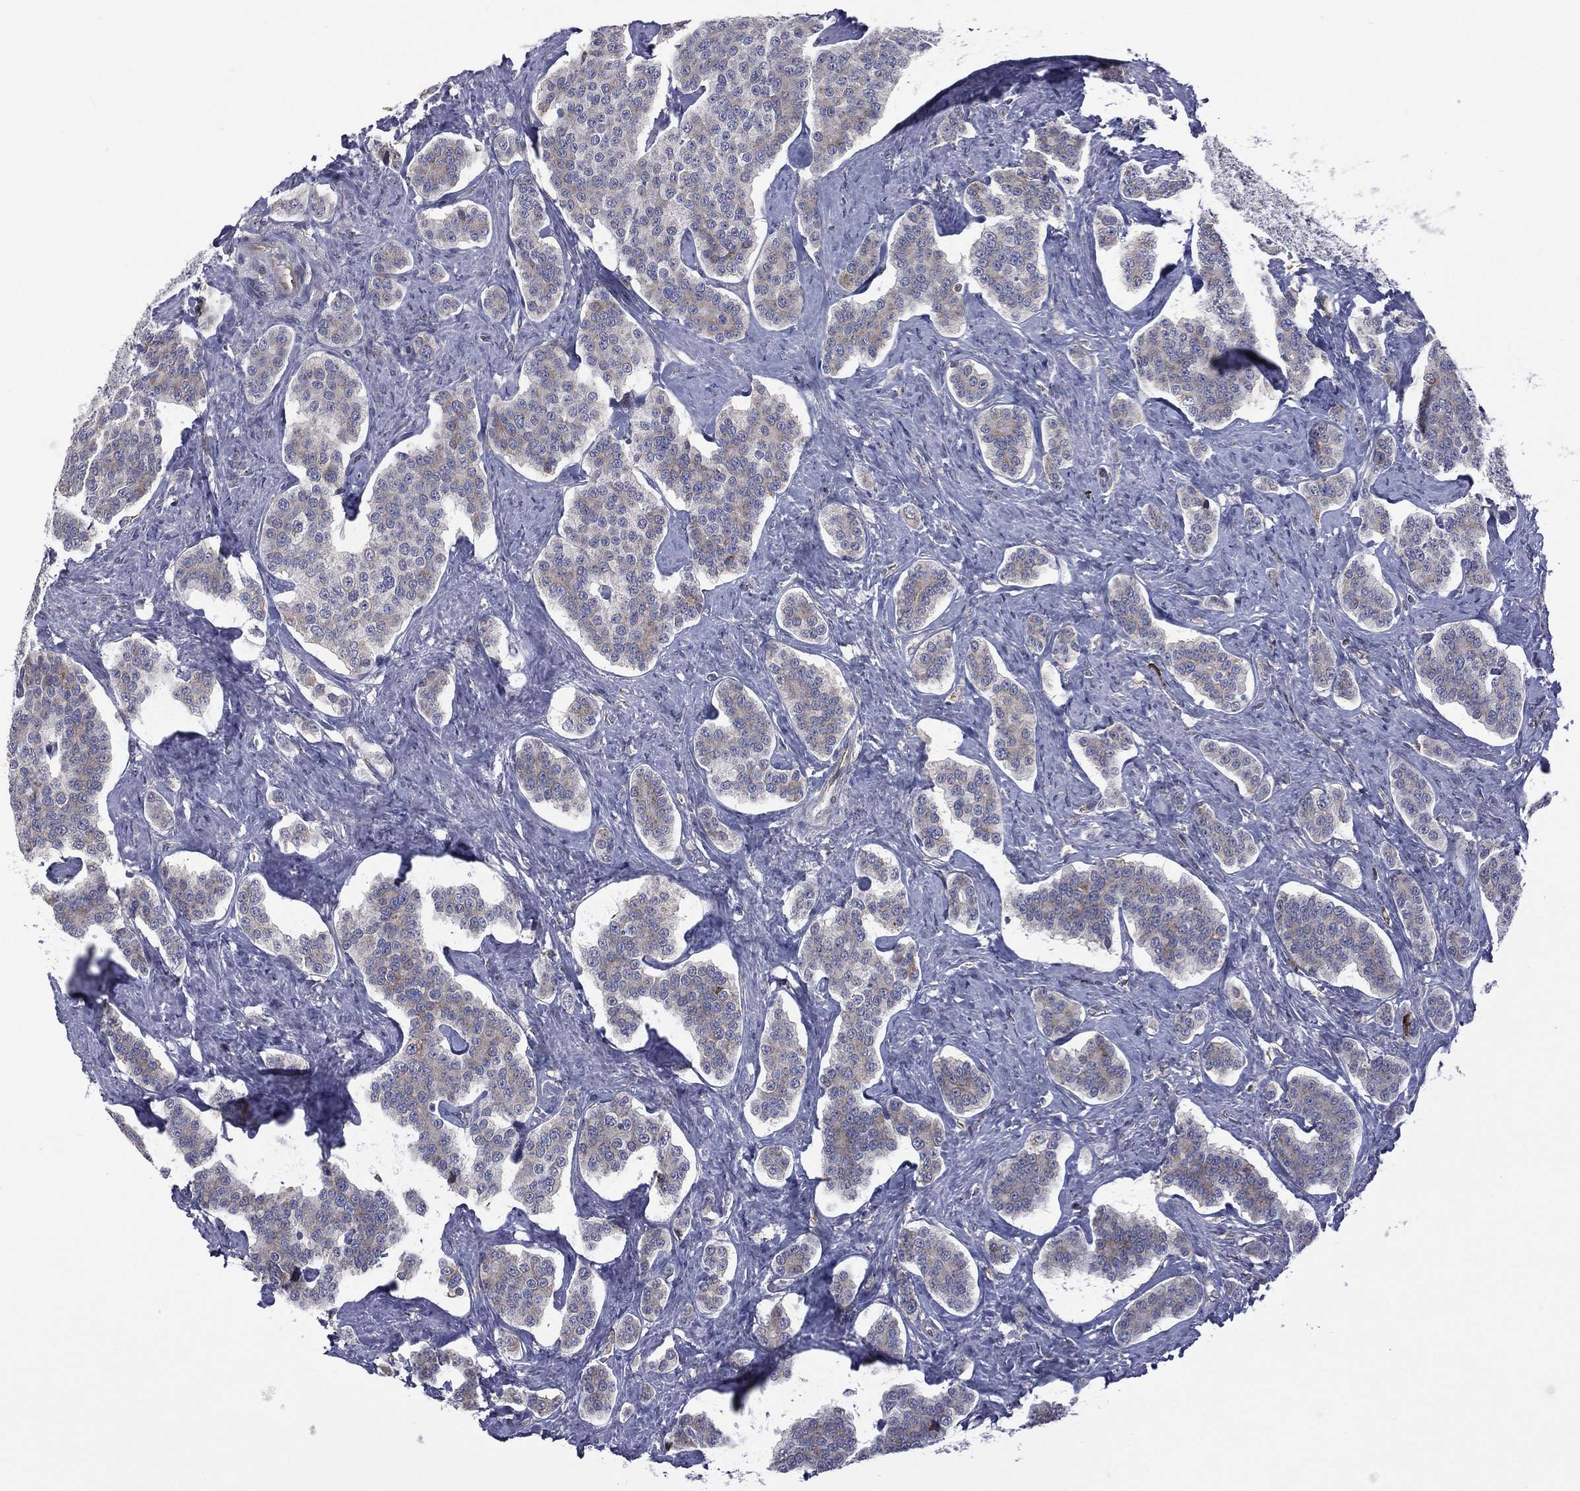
{"staining": {"intensity": "negative", "quantity": "none", "location": "none"}, "tissue": "carcinoid", "cell_type": "Tumor cells", "image_type": "cancer", "snomed": [{"axis": "morphology", "description": "Carcinoid, malignant, NOS"}, {"axis": "topography", "description": "Small intestine"}], "caption": "The photomicrograph displays no staining of tumor cells in carcinoid (malignant).", "gene": "C20orf96", "patient": {"sex": "female", "age": 58}}